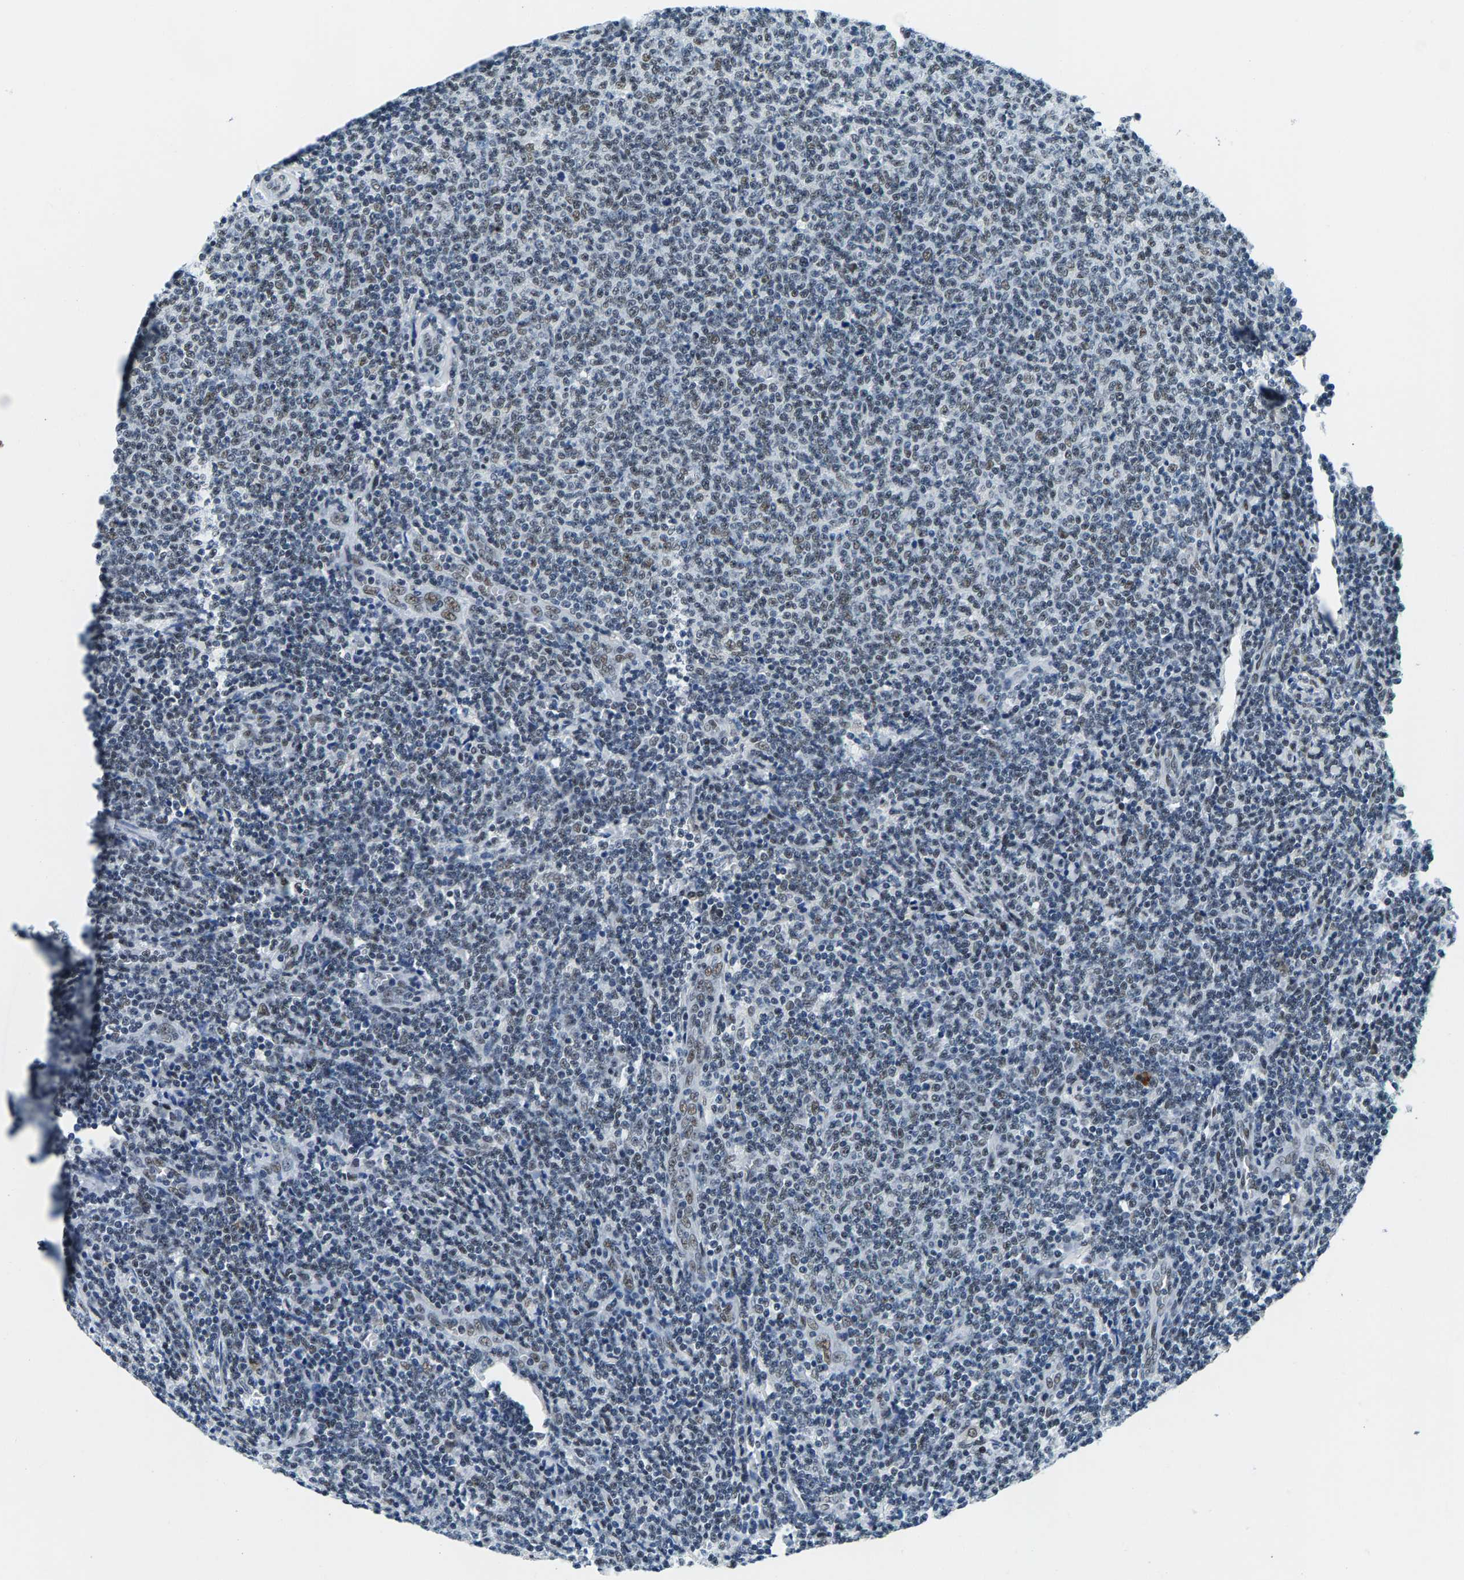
{"staining": {"intensity": "weak", "quantity": "25%-75%", "location": "nuclear"}, "tissue": "lymphoma", "cell_type": "Tumor cells", "image_type": "cancer", "snomed": [{"axis": "morphology", "description": "Malignant lymphoma, non-Hodgkin's type, Low grade"}, {"axis": "topography", "description": "Lymph node"}], "caption": "A brown stain labels weak nuclear staining of a protein in human lymphoma tumor cells. The protein is stained brown, and the nuclei are stained in blue (DAB (3,3'-diaminobenzidine) IHC with brightfield microscopy, high magnification).", "gene": "ATF2", "patient": {"sex": "male", "age": 66}}